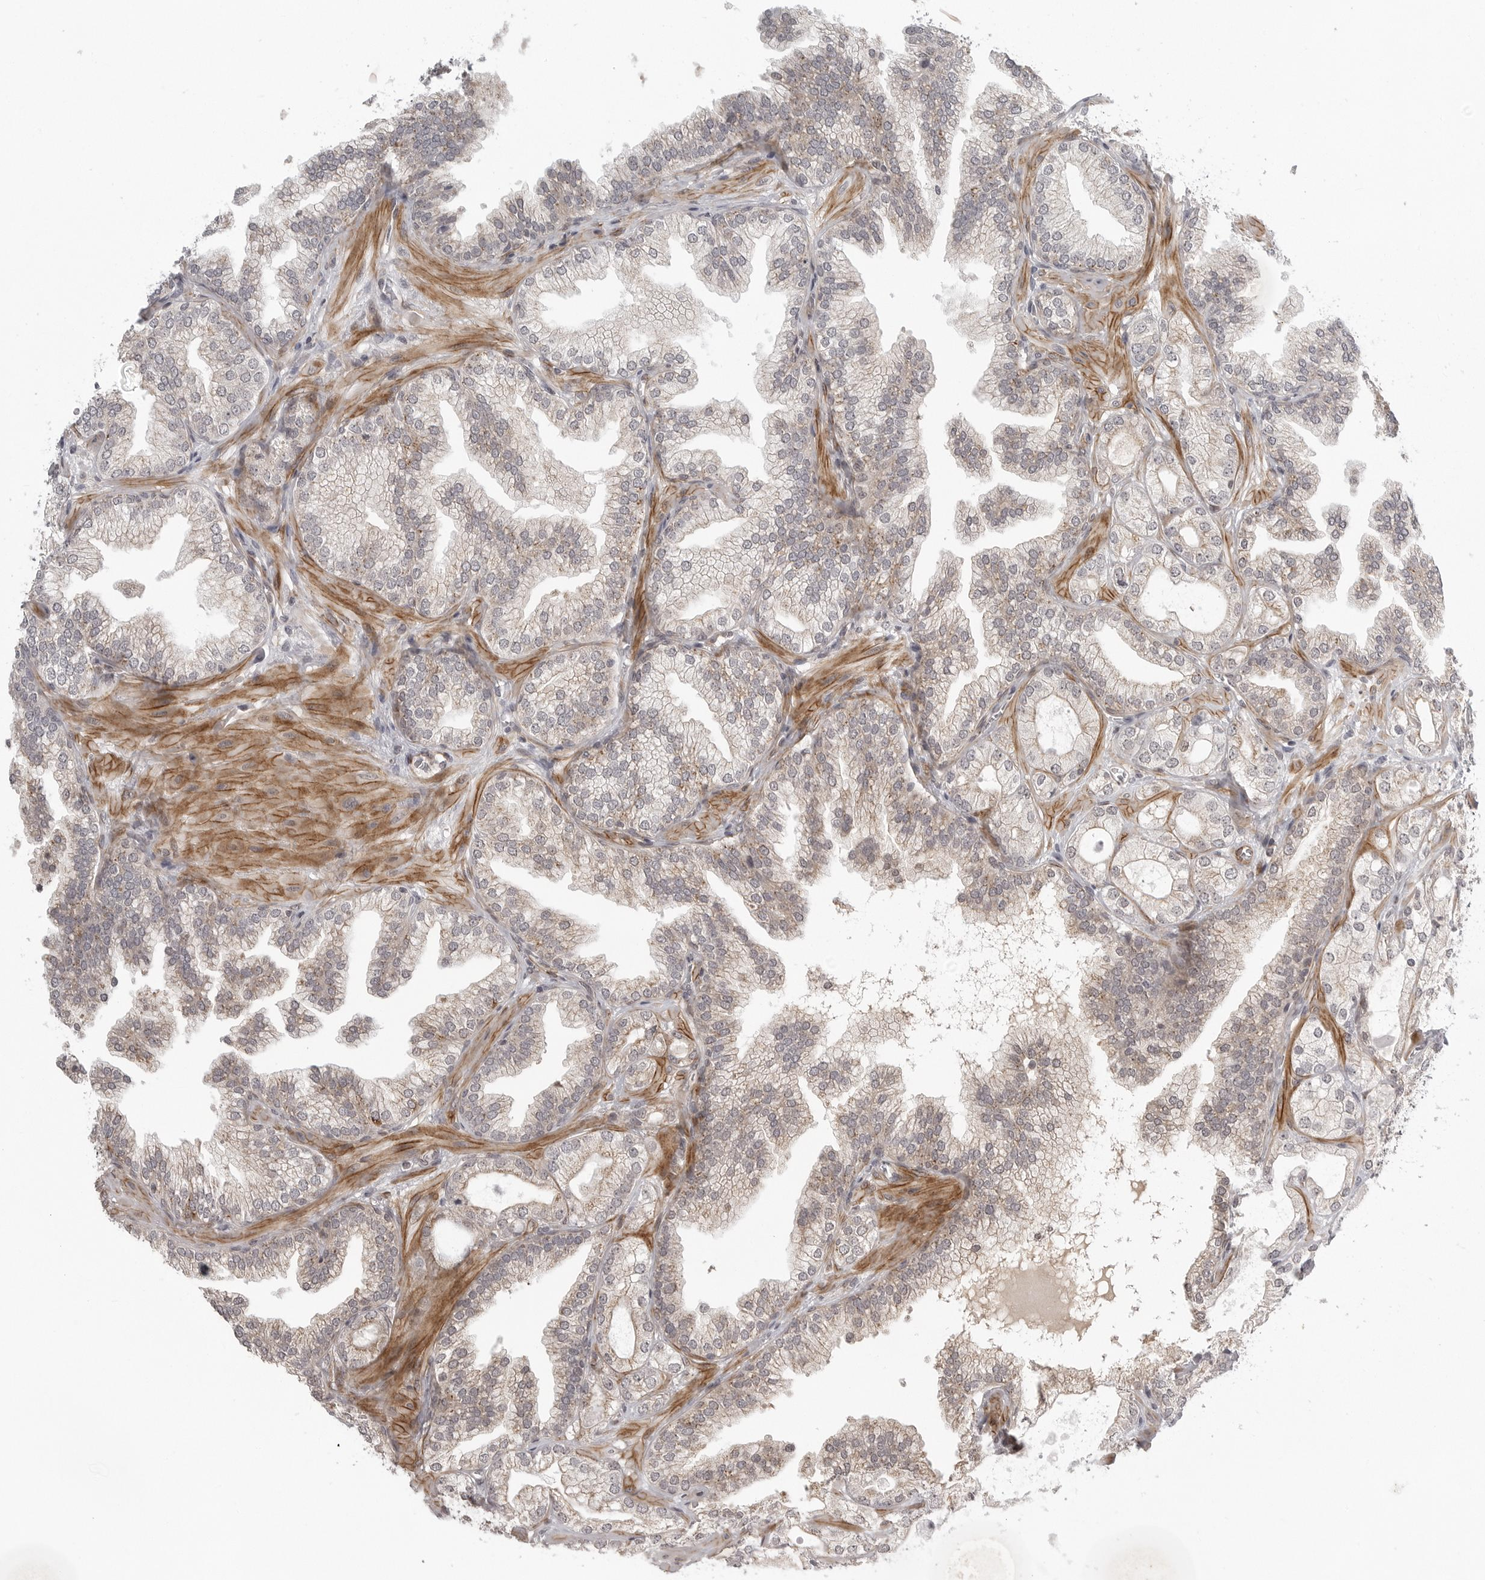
{"staining": {"intensity": "negative", "quantity": "none", "location": "none"}, "tissue": "prostate cancer", "cell_type": "Tumor cells", "image_type": "cancer", "snomed": [{"axis": "morphology", "description": "Adenocarcinoma, High grade"}, {"axis": "topography", "description": "Prostate"}], "caption": "A micrograph of human prostate cancer is negative for staining in tumor cells. (Stains: DAB (3,3'-diaminobenzidine) immunohistochemistry with hematoxylin counter stain, Microscopy: brightfield microscopy at high magnification).", "gene": "TUT4", "patient": {"sex": "male", "age": 58}}